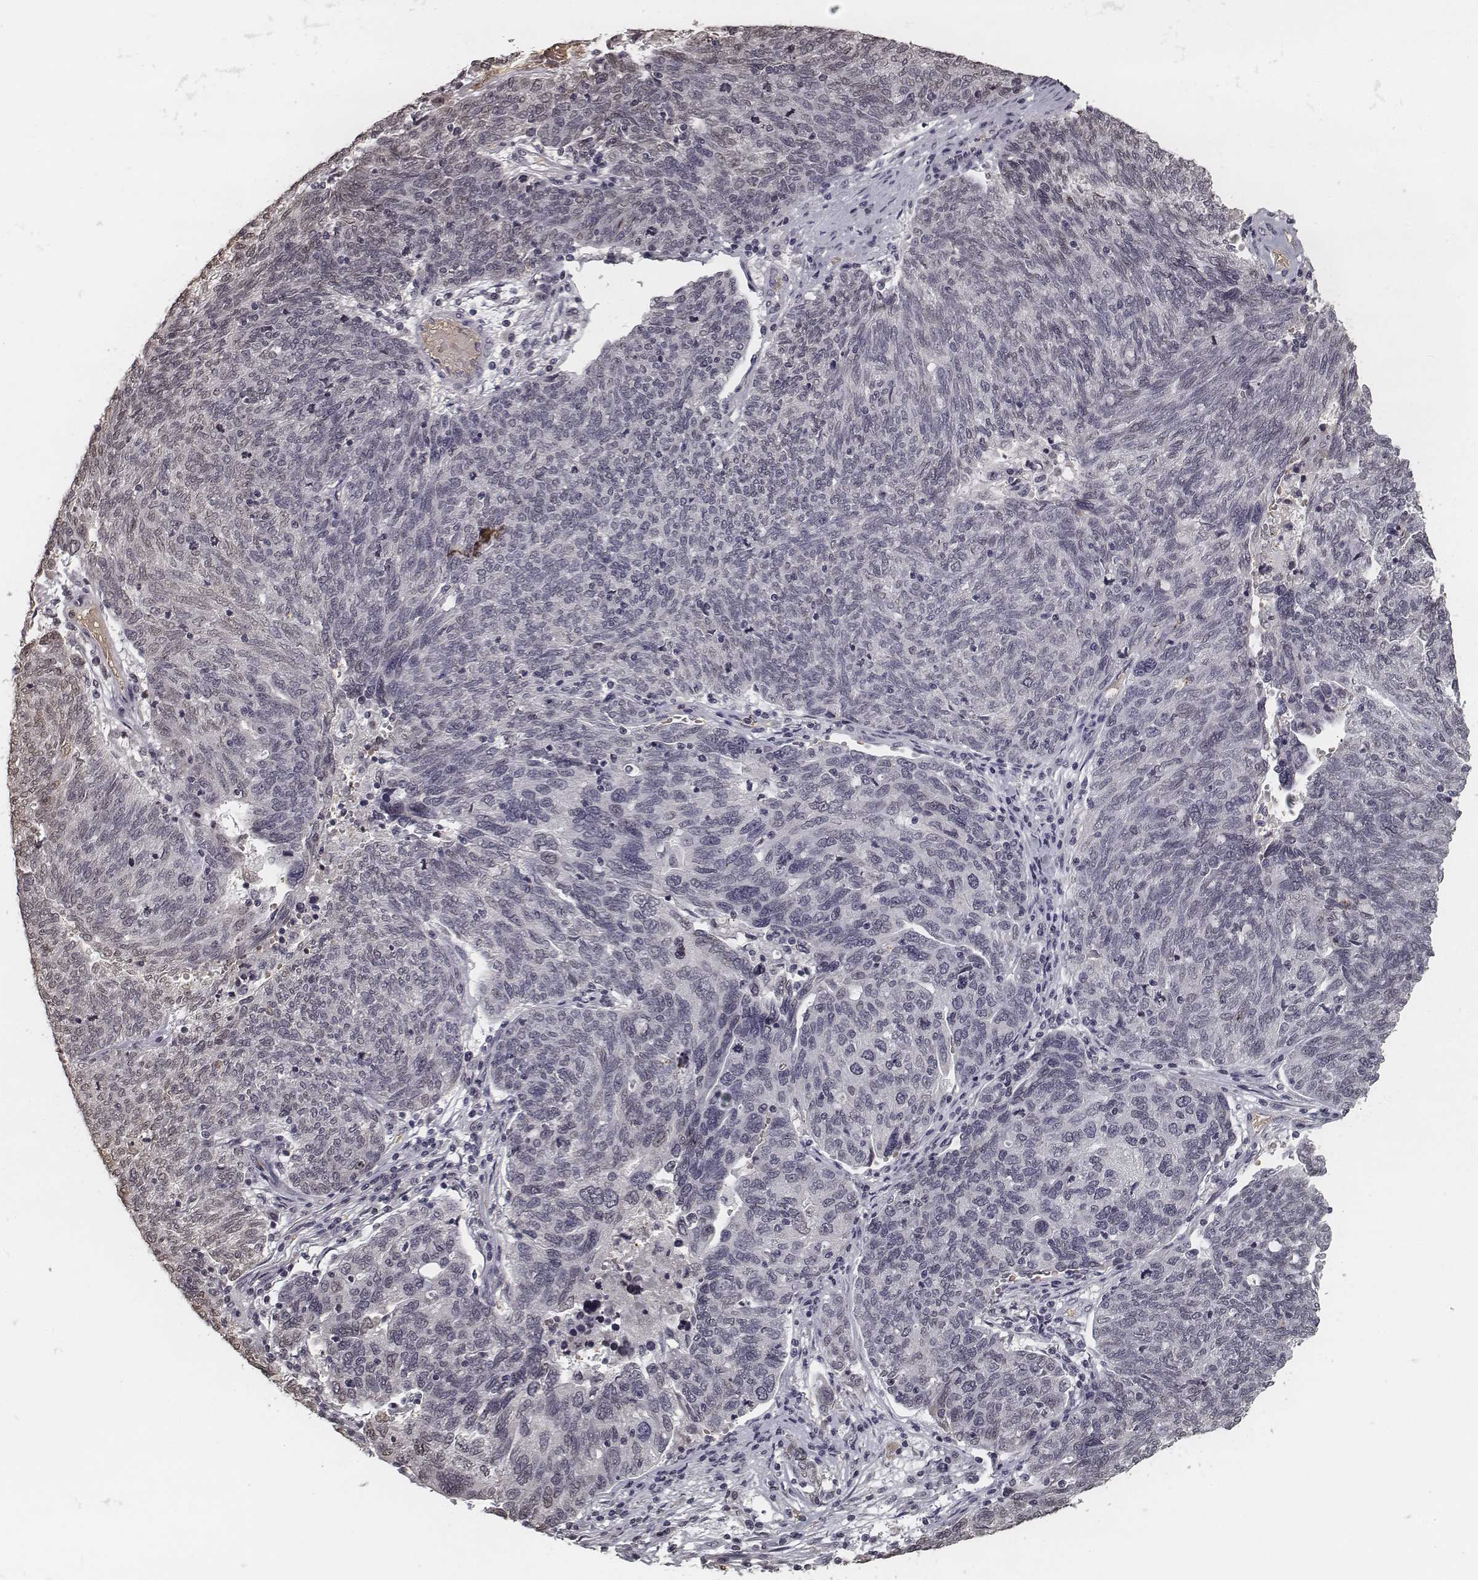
{"staining": {"intensity": "negative", "quantity": "none", "location": "none"}, "tissue": "ovarian cancer", "cell_type": "Tumor cells", "image_type": "cancer", "snomed": [{"axis": "morphology", "description": "Carcinoma, endometroid"}, {"axis": "topography", "description": "Ovary"}], "caption": "IHC of ovarian cancer (endometroid carcinoma) displays no staining in tumor cells.", "gene": "HMGA2", "patient": {"sex": "female", "age": 58}}